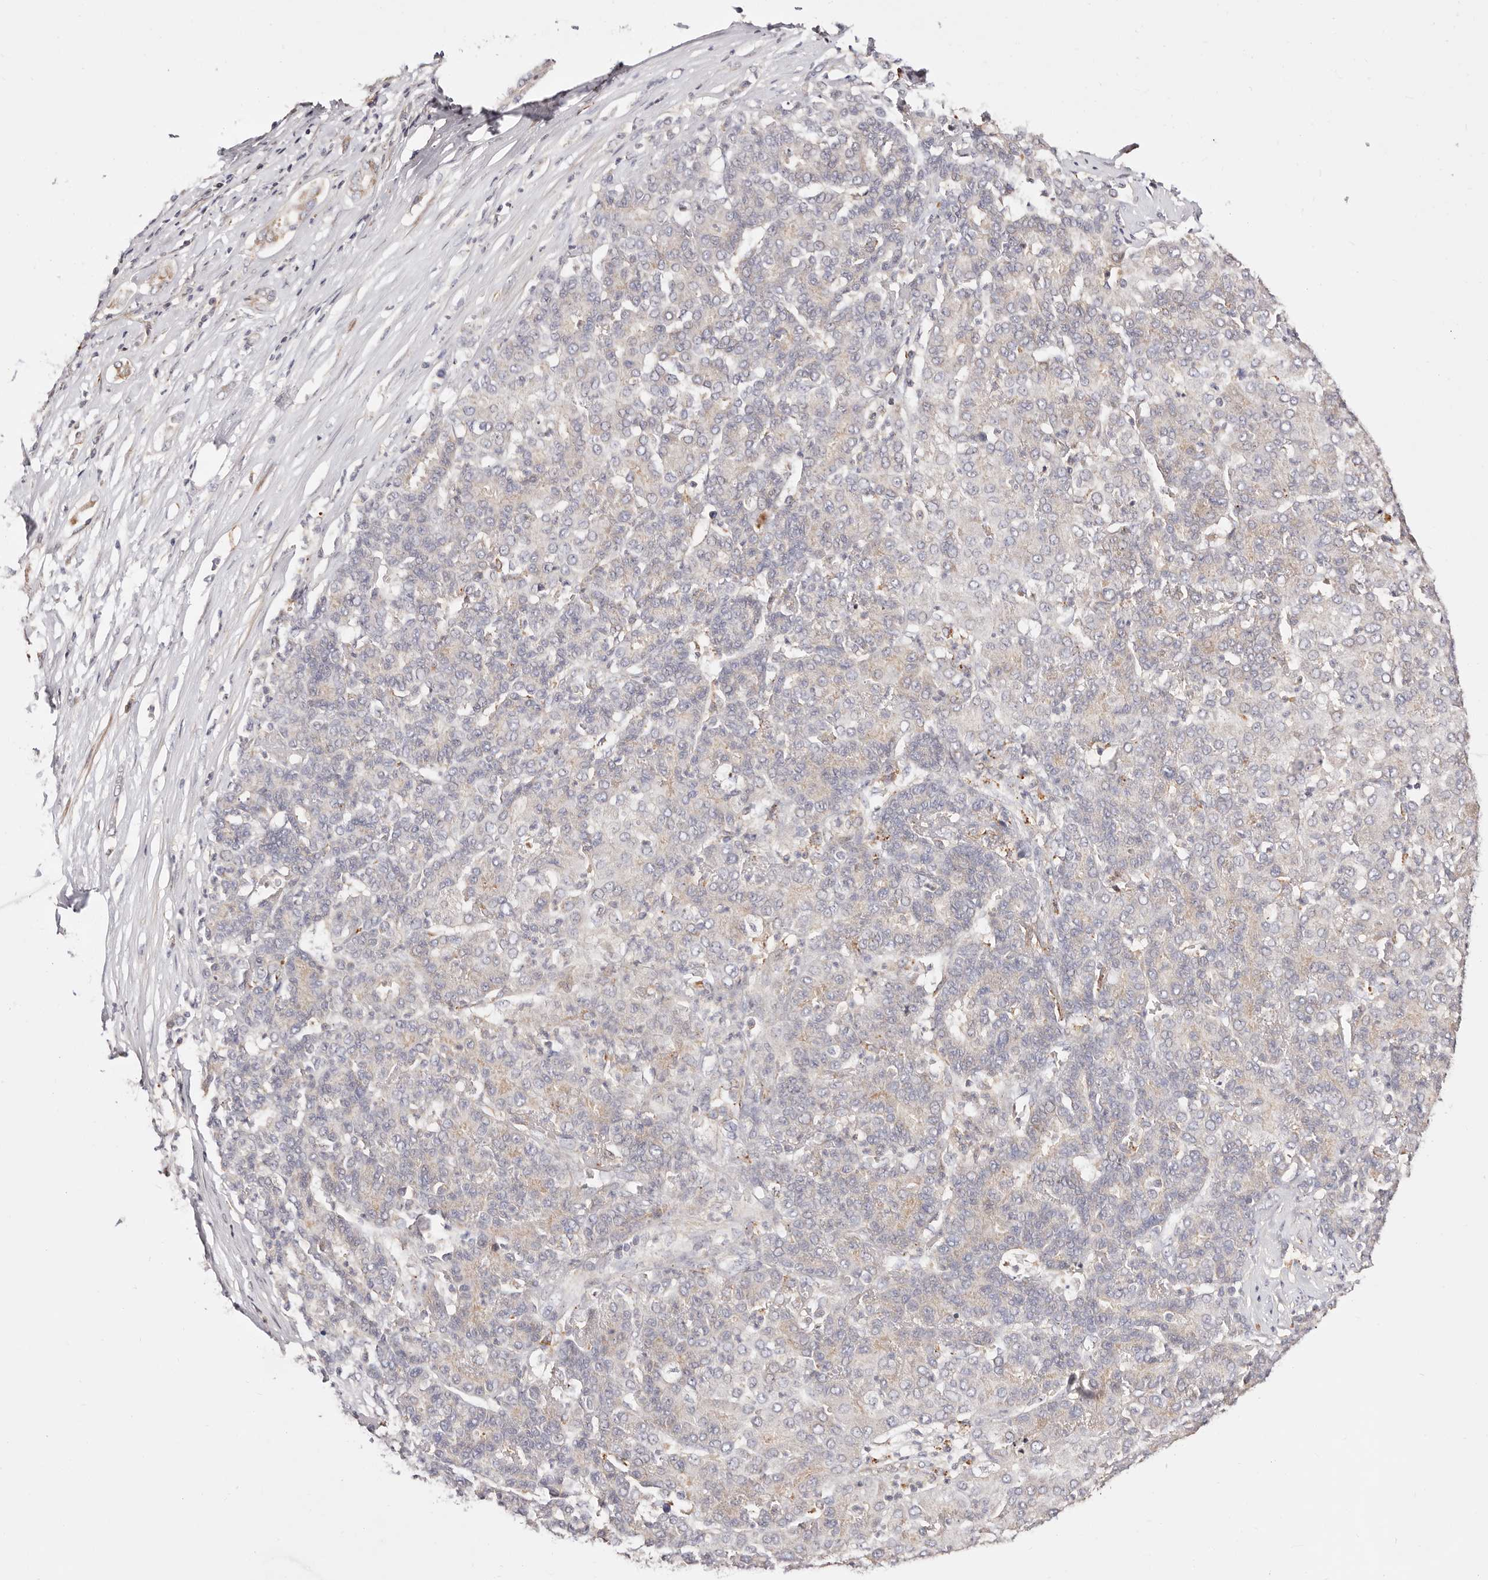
{"staining": {"intensity": "weak", "quantity": "<25%", "location": "cytoplasmic/membranous"}, "tissue": "liver cancer", "cell_type": "Tumor cells", "image_type": "cancer", "snomed": [{"axis": "morphology", "description": "Carcinoma, Hepatocellular, NOS"}, {"axis": "topography", "description": "Liver"}], "caption": "An immunohistochemistry (IHC) micrograph of liver cancer (hepatocellular carcinoma) is shown. There is no staining in tumor cells of liver cancer (hepatocellular carcinoma).", "gene": "MAPK1", "patient": {"sex": "male", "age": 65}}